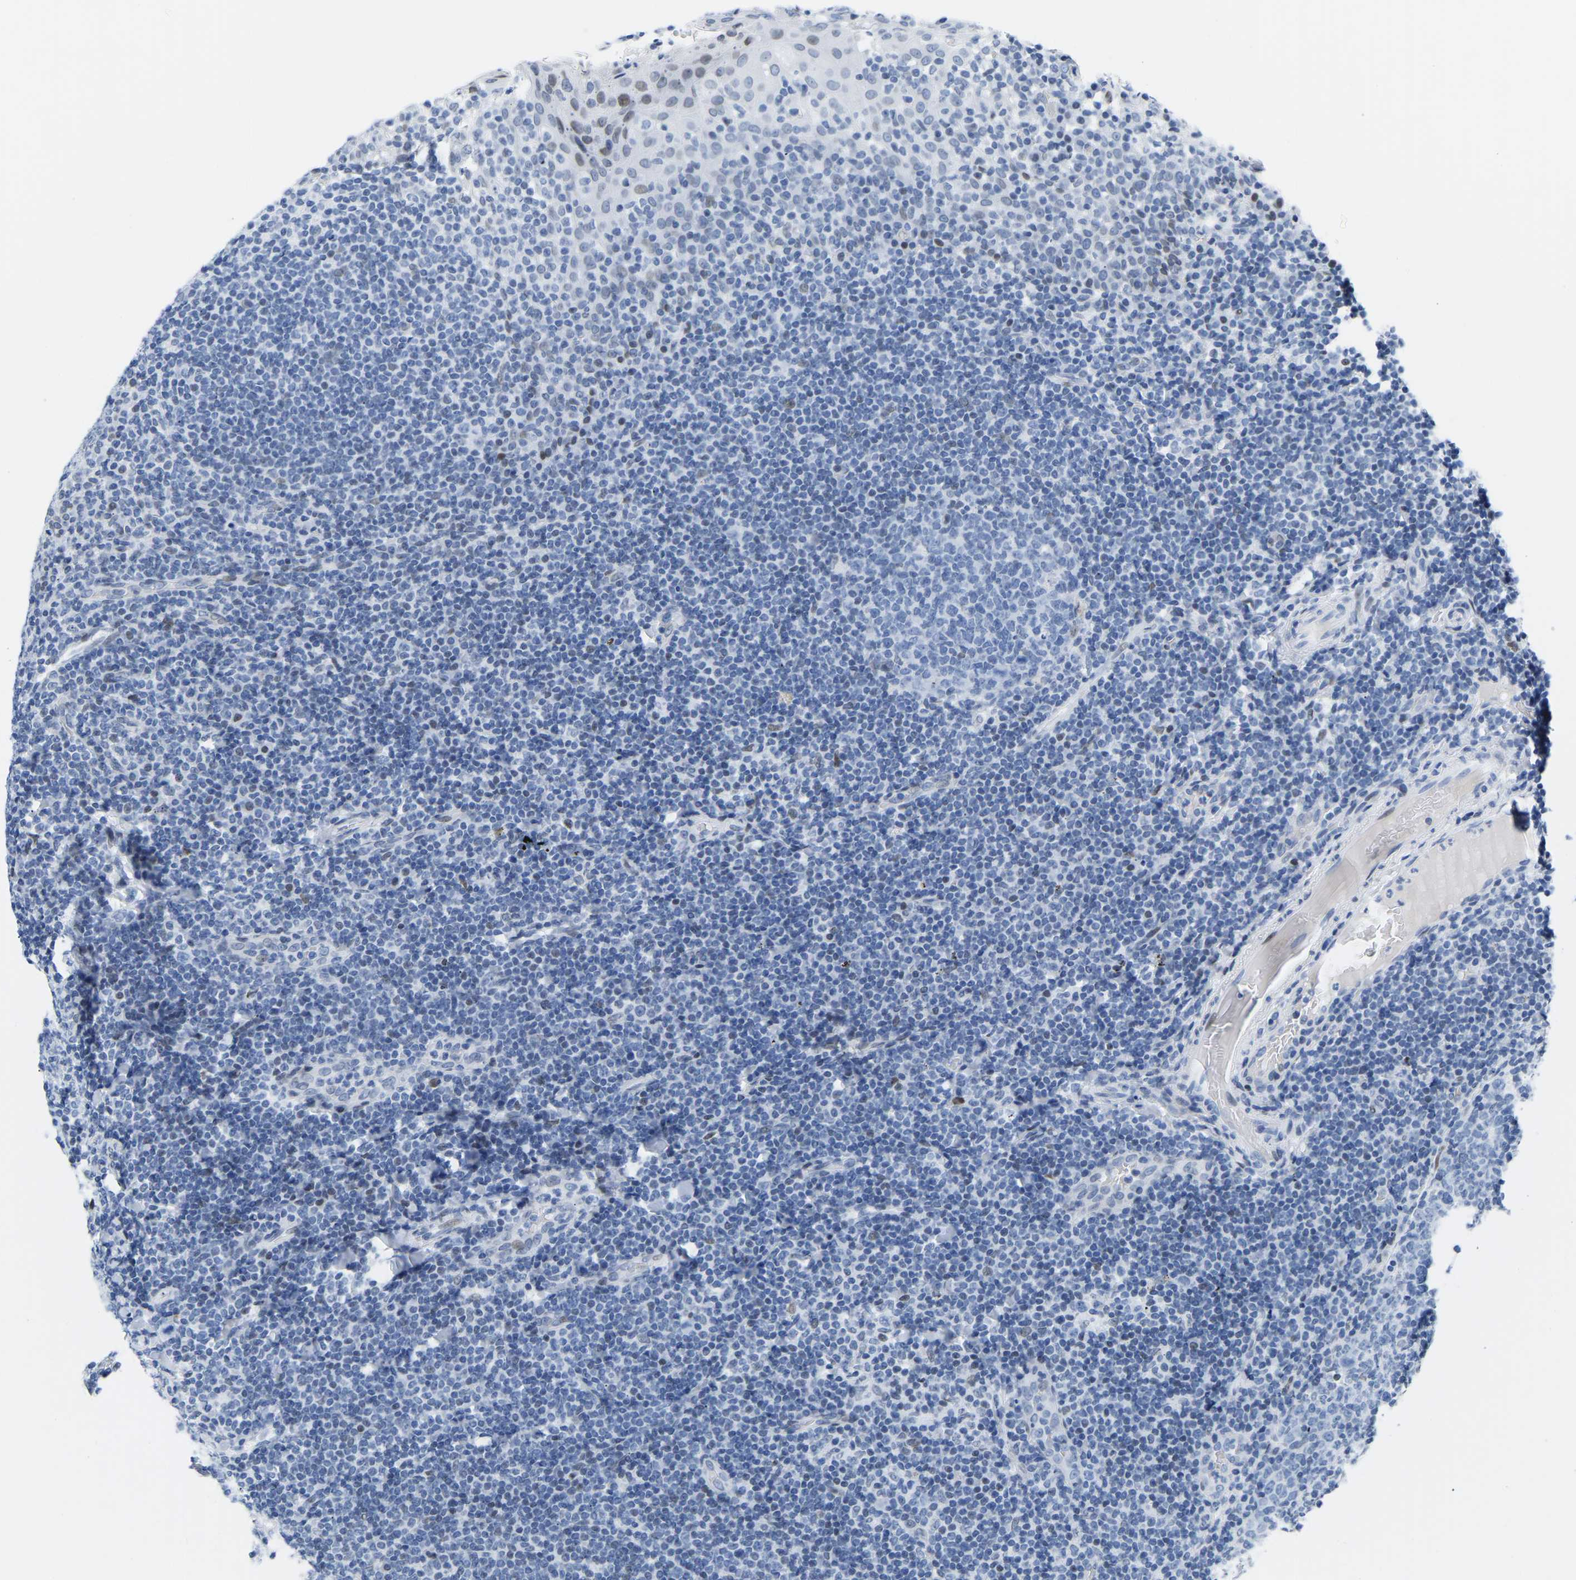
{"staining": {"intensity": "weak", "quantity": "<25%", "location": "nuclear"}, "tissue": "tonsil", "cell_type": "Germinal center cells", "image_type": "normal", "snomed": [{"axis": "morphology", "description": "Normal tissue, NOS"}, {"axis": "topography", "description": "Tonsil"}], "caption": "Germinal center cells show no significant protein staining in unremarkable tonsil. Nuclei are stained in blue.", "gene": "UPK3A", "patient": {"sex": "female", "age": 19}}